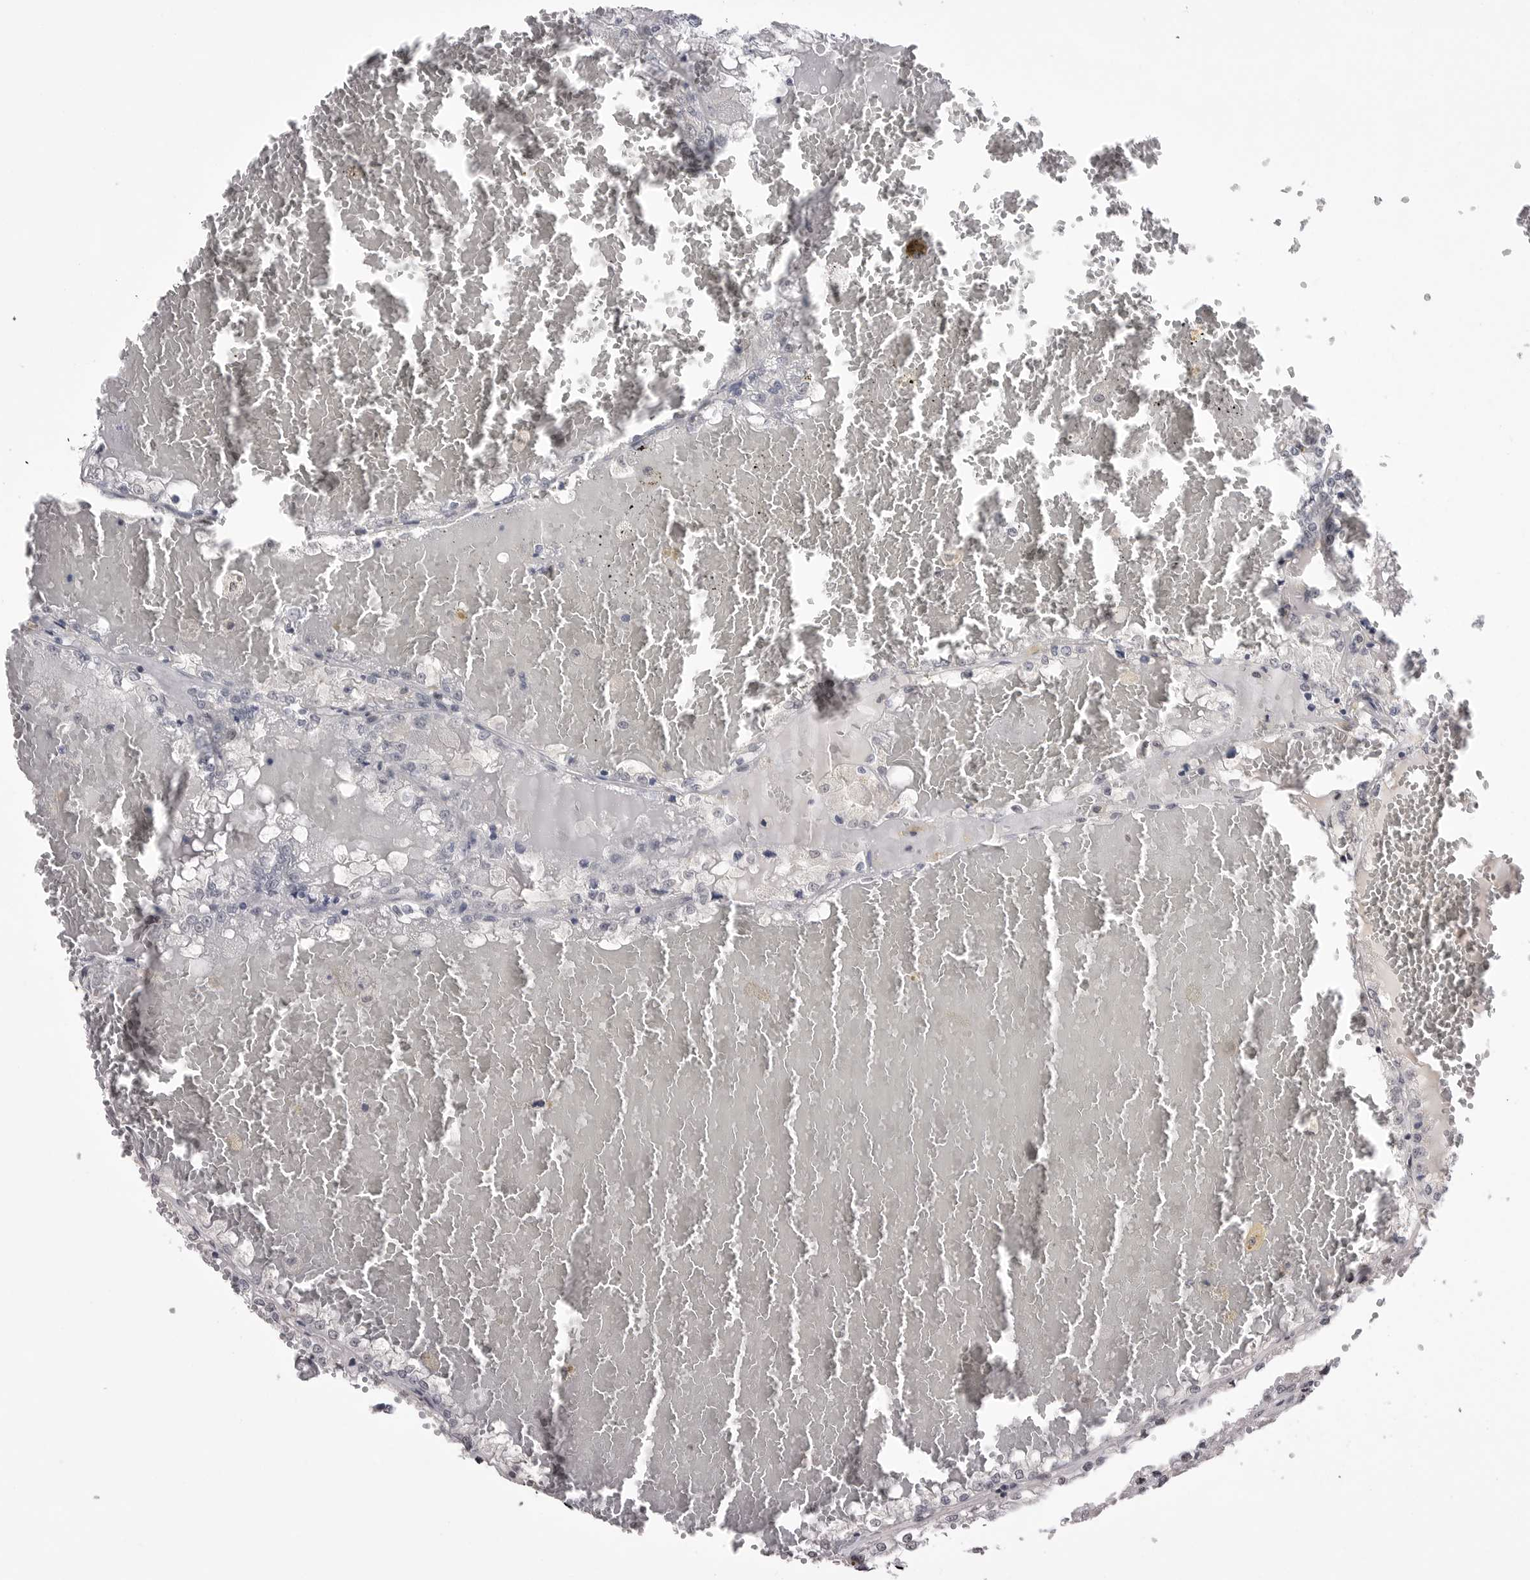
{"staining": {"intensity": "negative", "quantity": "none", "location": "none"}, "tissue": "renal cancer", "cell_type": "Tumor cells", "image_type": "cancer", "snomed": [{"axis": "morphology", "description": "Adenocarcinoma, NOS"}, {"axis": "topography", "description": "Kidney"}], "caption": "Tumor cells show no significant staining in adenocarcinoma (renal).", "gene": "DLG2", "patient": {"sex": "female", "age": 56}}